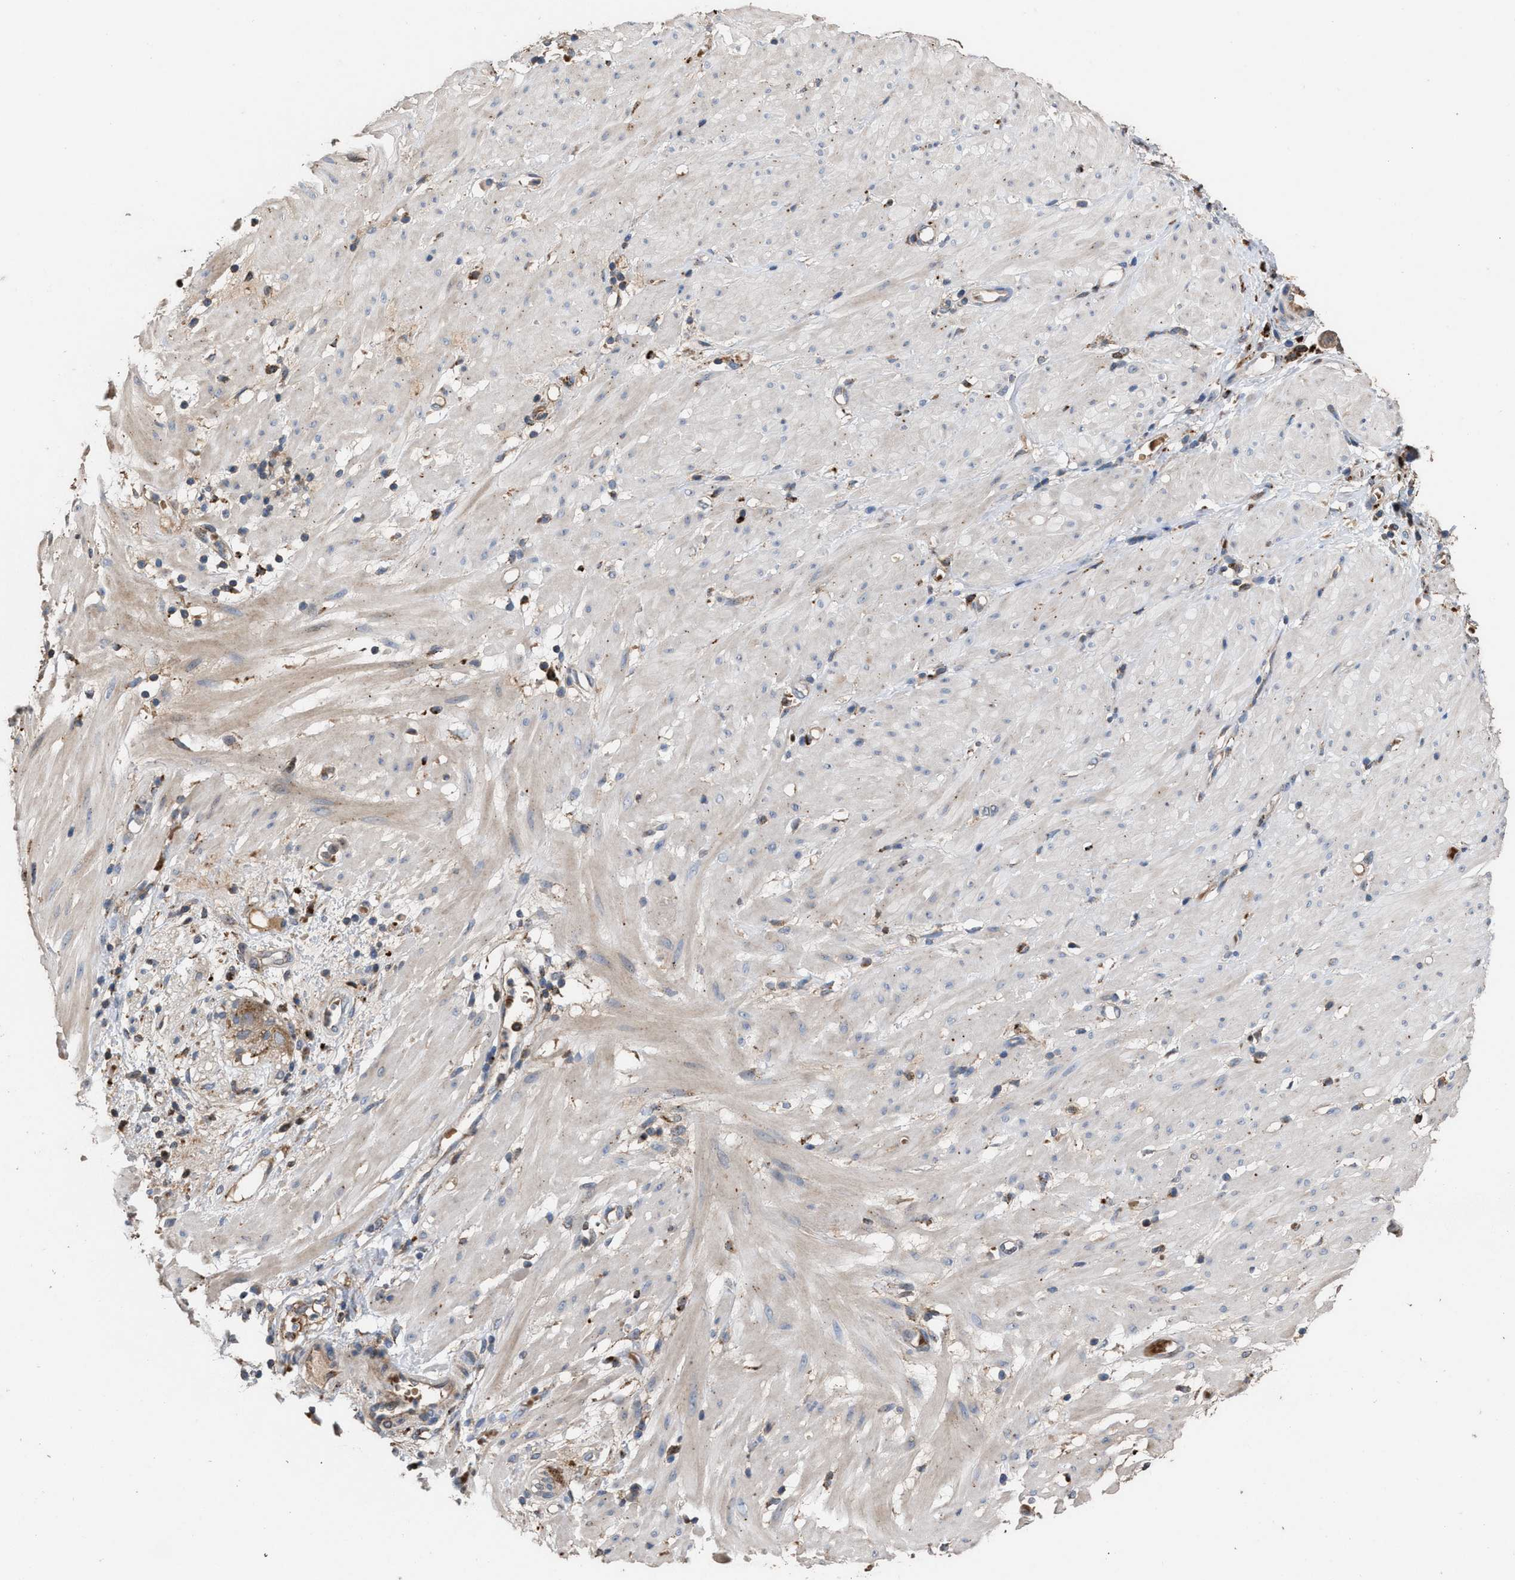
{"staining": {"intensity": "weak", "quantity": ">75%", "location": "cytoplasmic/membranous"}, "tissue": "stomach cancer", "cell_type": "Tumor cells", "image_type": "cancer", "snomed": [{"axis": "morphology", "description": "Adenocarcinoma, NOS"}, {"axis": "topography", "description": "Stomach"}, {"axis": "topography", "description": "Stomach, lower"}], "caption": "Human stomach cancer (adenocarcinoma) stained with a protein marker shows weak staining in tumor cells.", "gene": "ELMO3", "patient": {"sex": "female", "age": 48}}